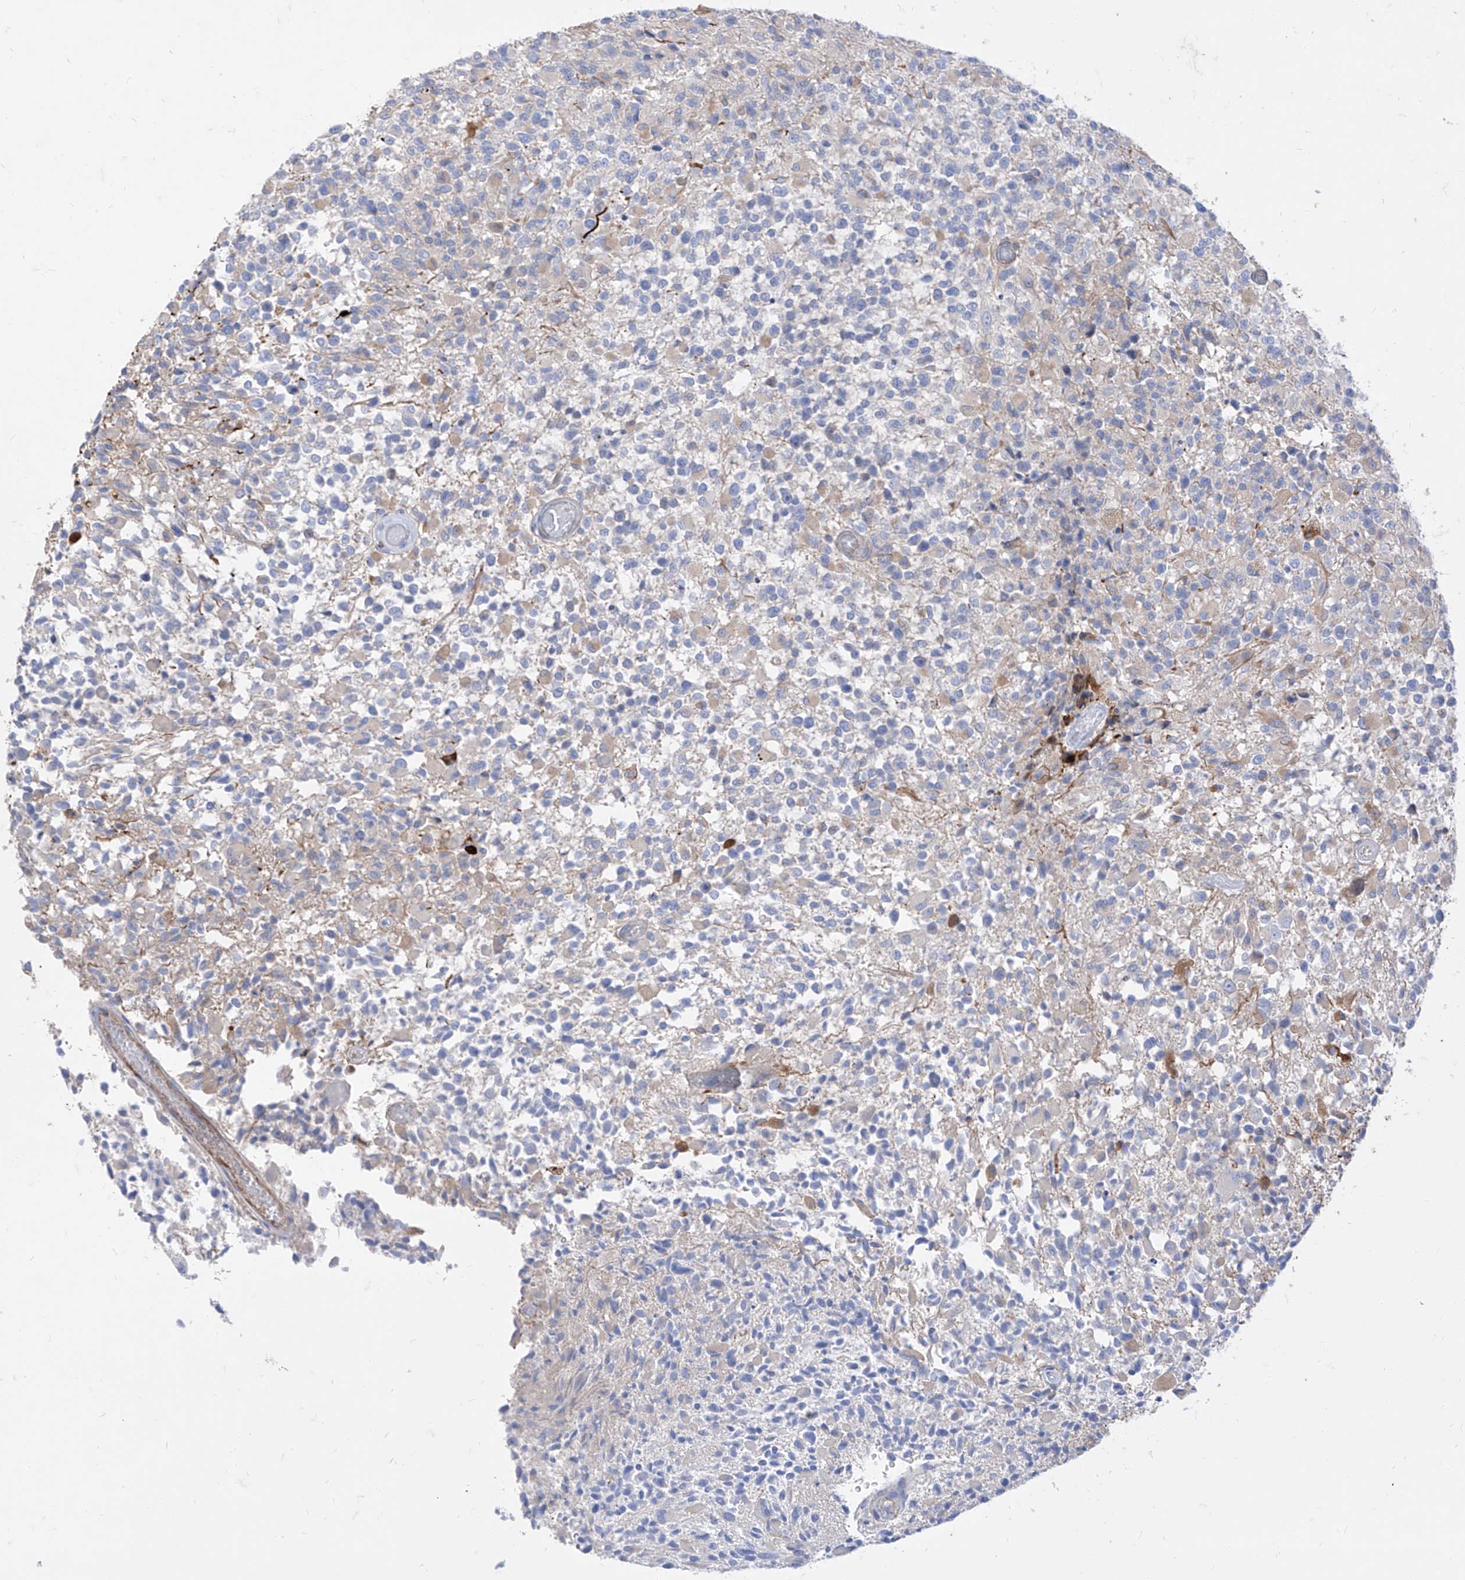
{"staining": {"intensity": "negative", "quantity": "none", "location": "none"}, "tissue": "glioma", "cell_type": "Tumor cells", "image_type": "cancer", "snomed": [{"axis": "morphology", "description": "Glioma, malignant, High grade"}, {"axis": "morphology", "description": "Glioblastoma, NOS"}, {"axis": "topography", "description": "Brain"}], "caption": "The histopathology image displays no staining of tumor cells in malignant glioma (high-grade). (DAB immunohistochemistry (IHC), high magnification).", "gene": "C1orf74", "patient": {"sex": "male", "age": 60}}